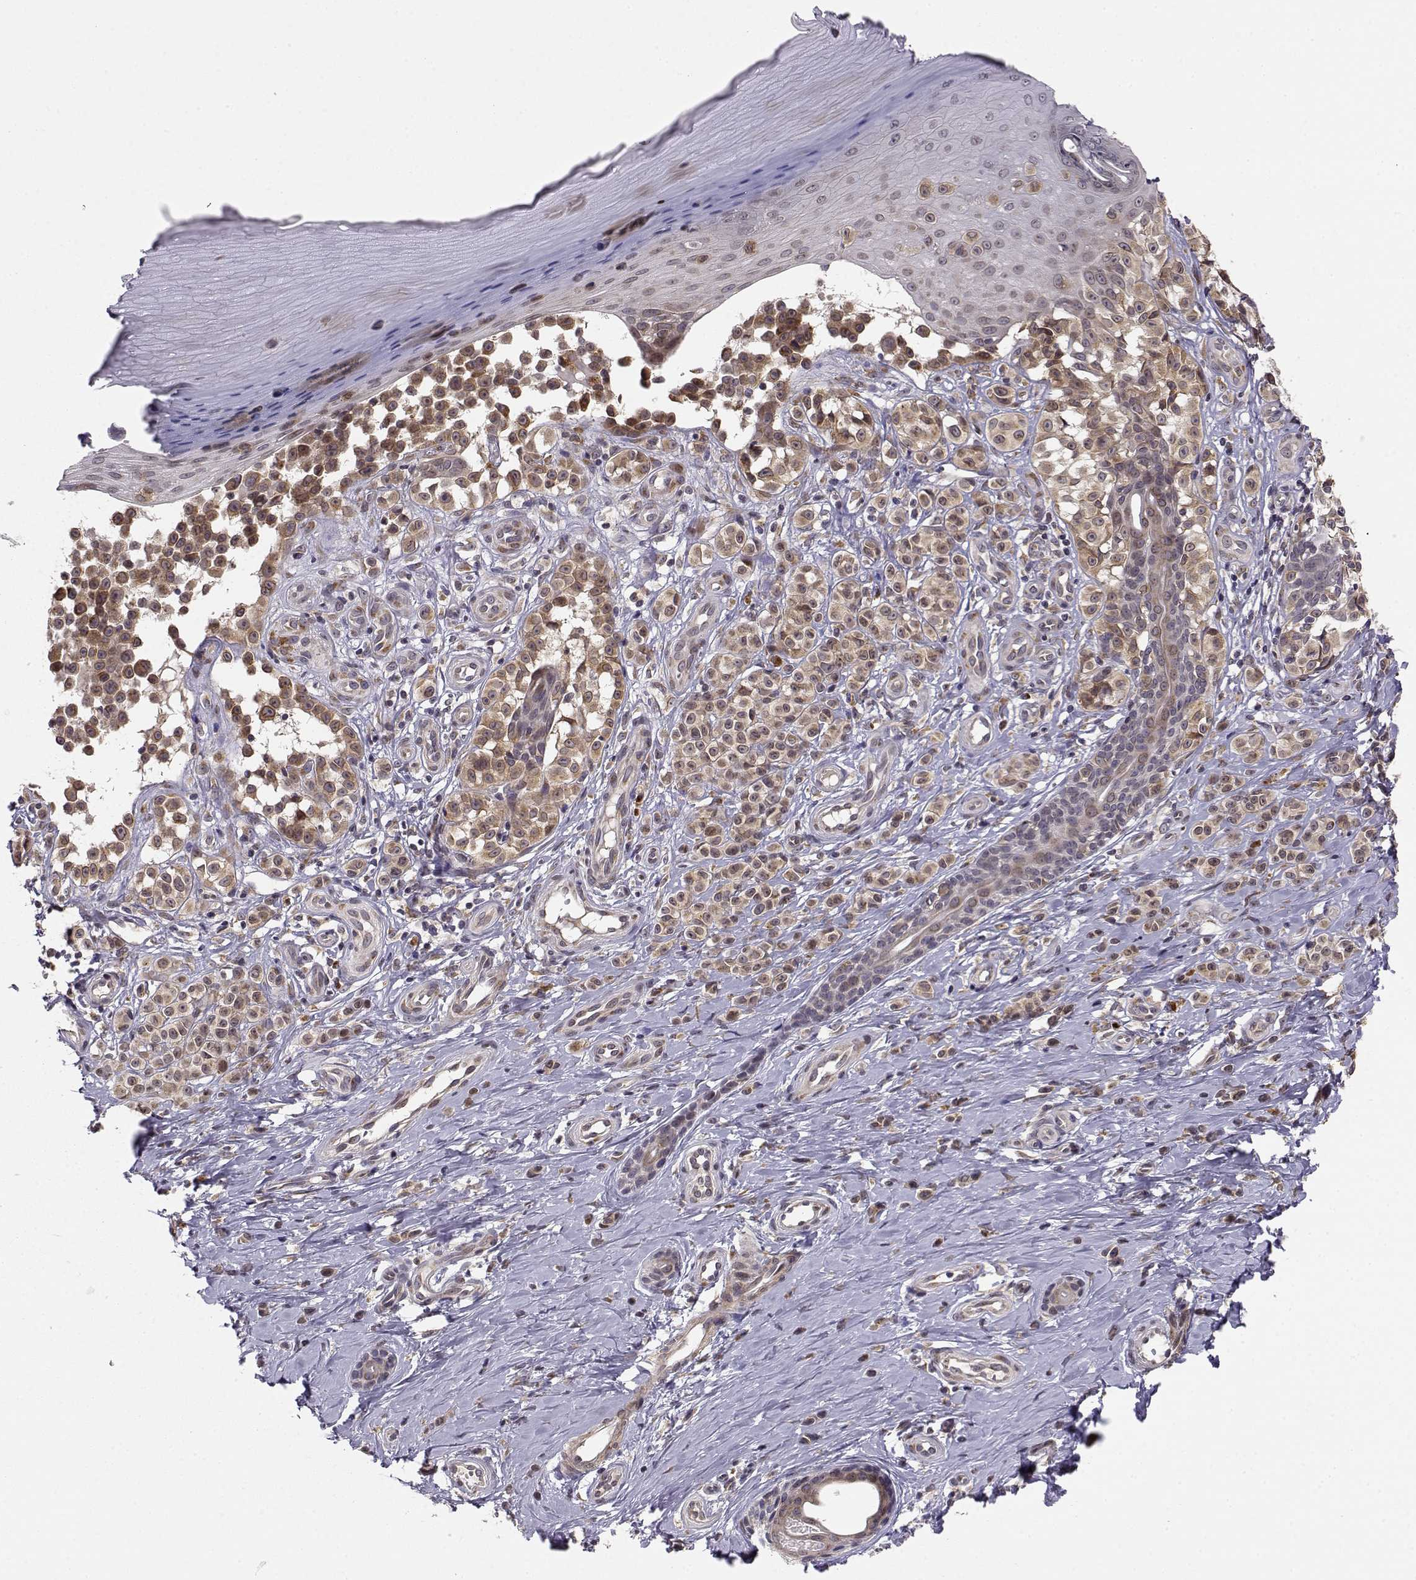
{"staining": {"intensity": "weak", "quantity": ">75%", "location": "cytoplasmic/membranous"}, "tissue": "melanoma", "cell_type": "Tumor cells", "image_type": "cancer", "snomed": [{"axis": "morphology", "description": "Malignant melanoma, NOS"}, {"axis": "topography", "description": "Skin"}], "caption": "Immunohistochemical staining of malignant melanoma shows low levels of weak cytoplasmic/membranous staining in approximately >75% of tumor cells. (Stains: DAB in brown, nuclei in blue, Microscopy: brightfield microscopy at high magnification).", "gene": "ERGIC2", "patient": {"sex": "female", "age": 76}}